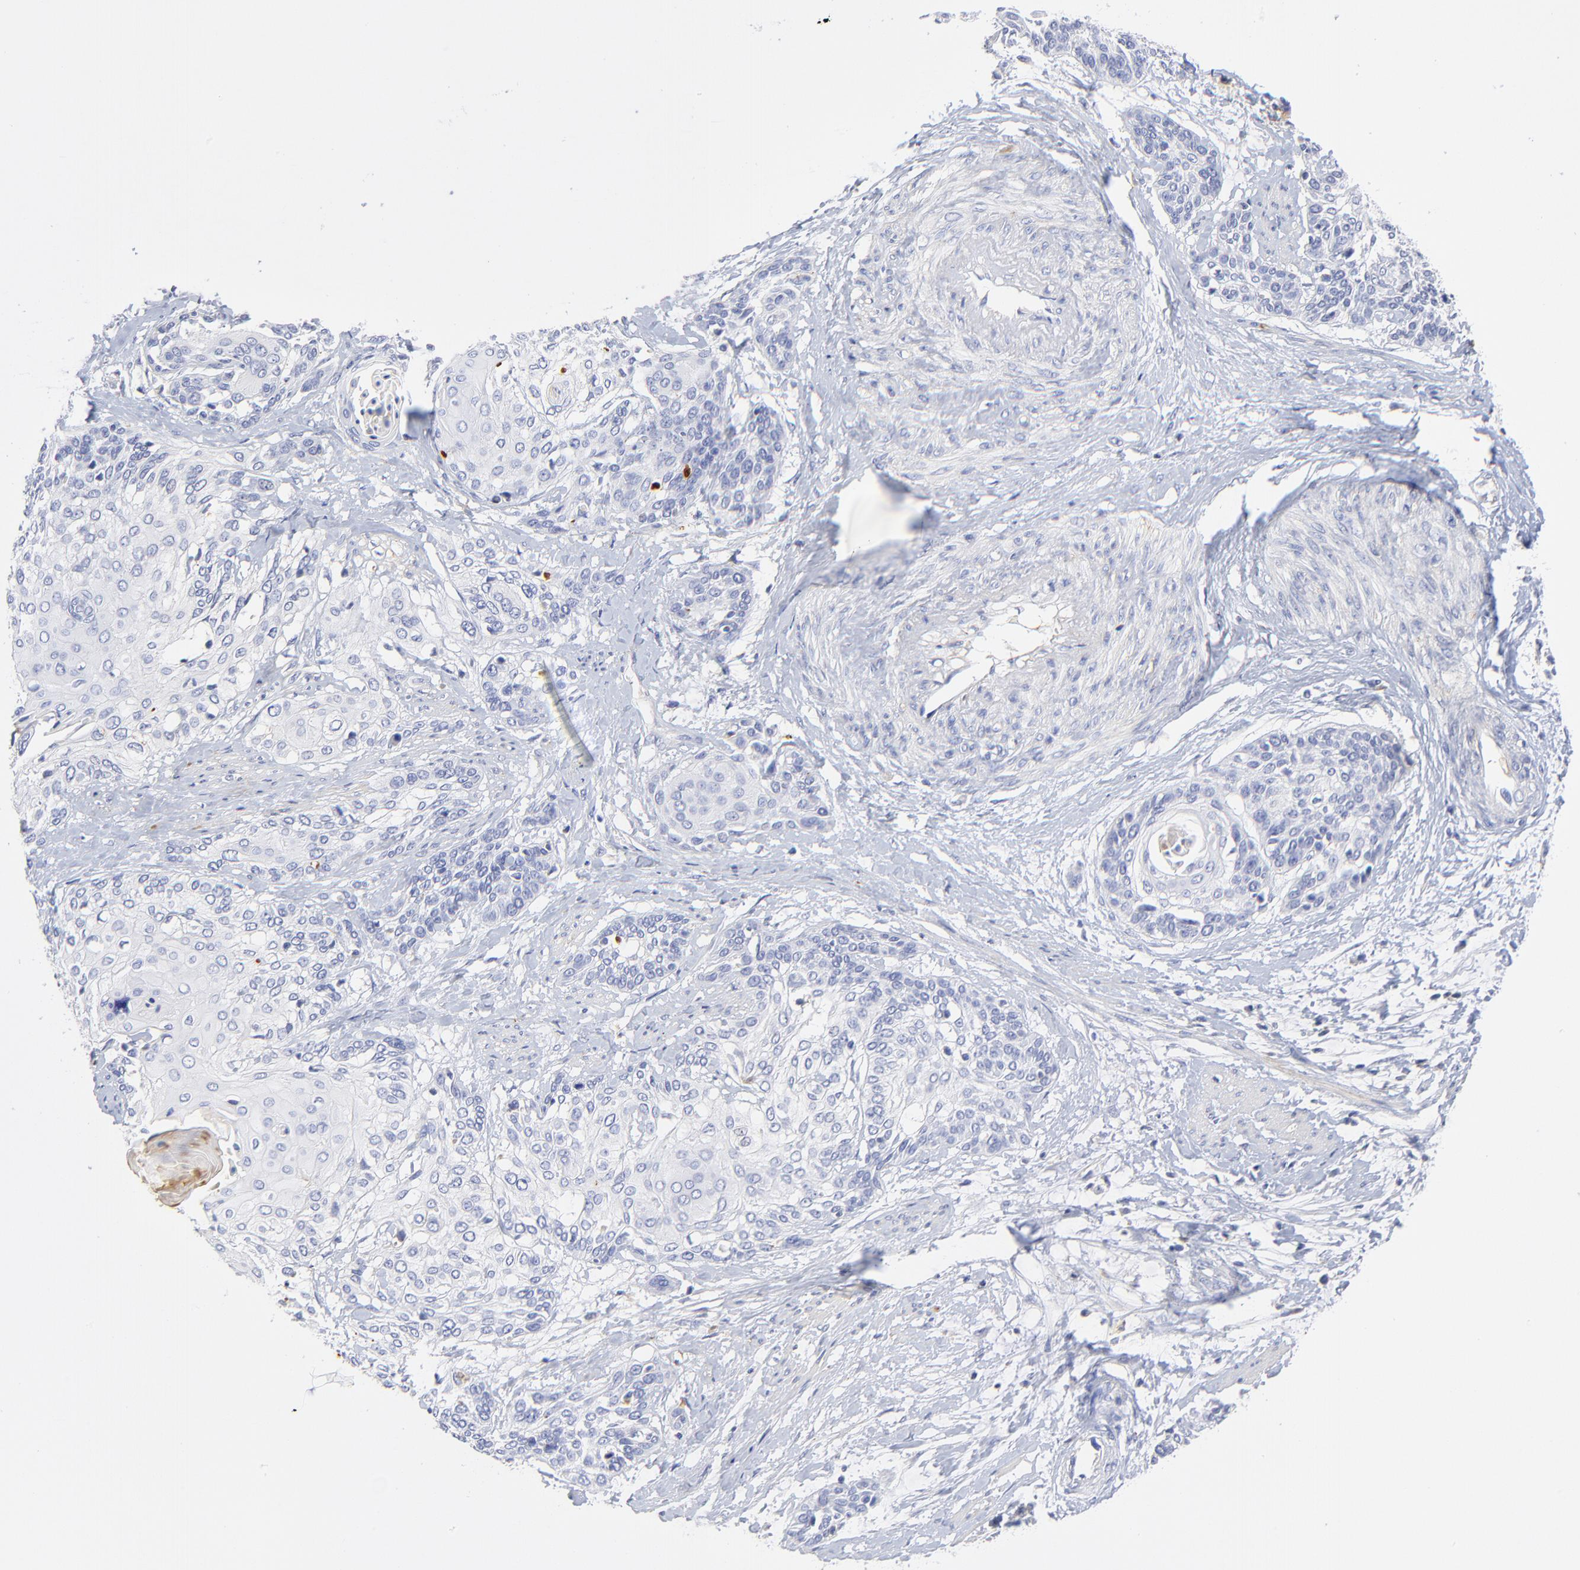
{"staining": {"intensity": "negative", "quantity": "none", "location": "none"}, "tissue": "cervical cancer", "cell_type": "Tumor cells", "image_type": "cancer", "snomed": [{"axis": "morphology", "description": "Squamous cell carcinoma, NOS"}, {"axis": "topography", "description": "Cervix"}], "caption": "High magnification brightfield microscopy of squamous cell carcinoma (cervical) stained with DAB (brown) and counterstained with hematoxylin (blue): tumor cells show no significant expression.", "gene": "MDGA2", "patient": {"sex": "female", "age": 57}}